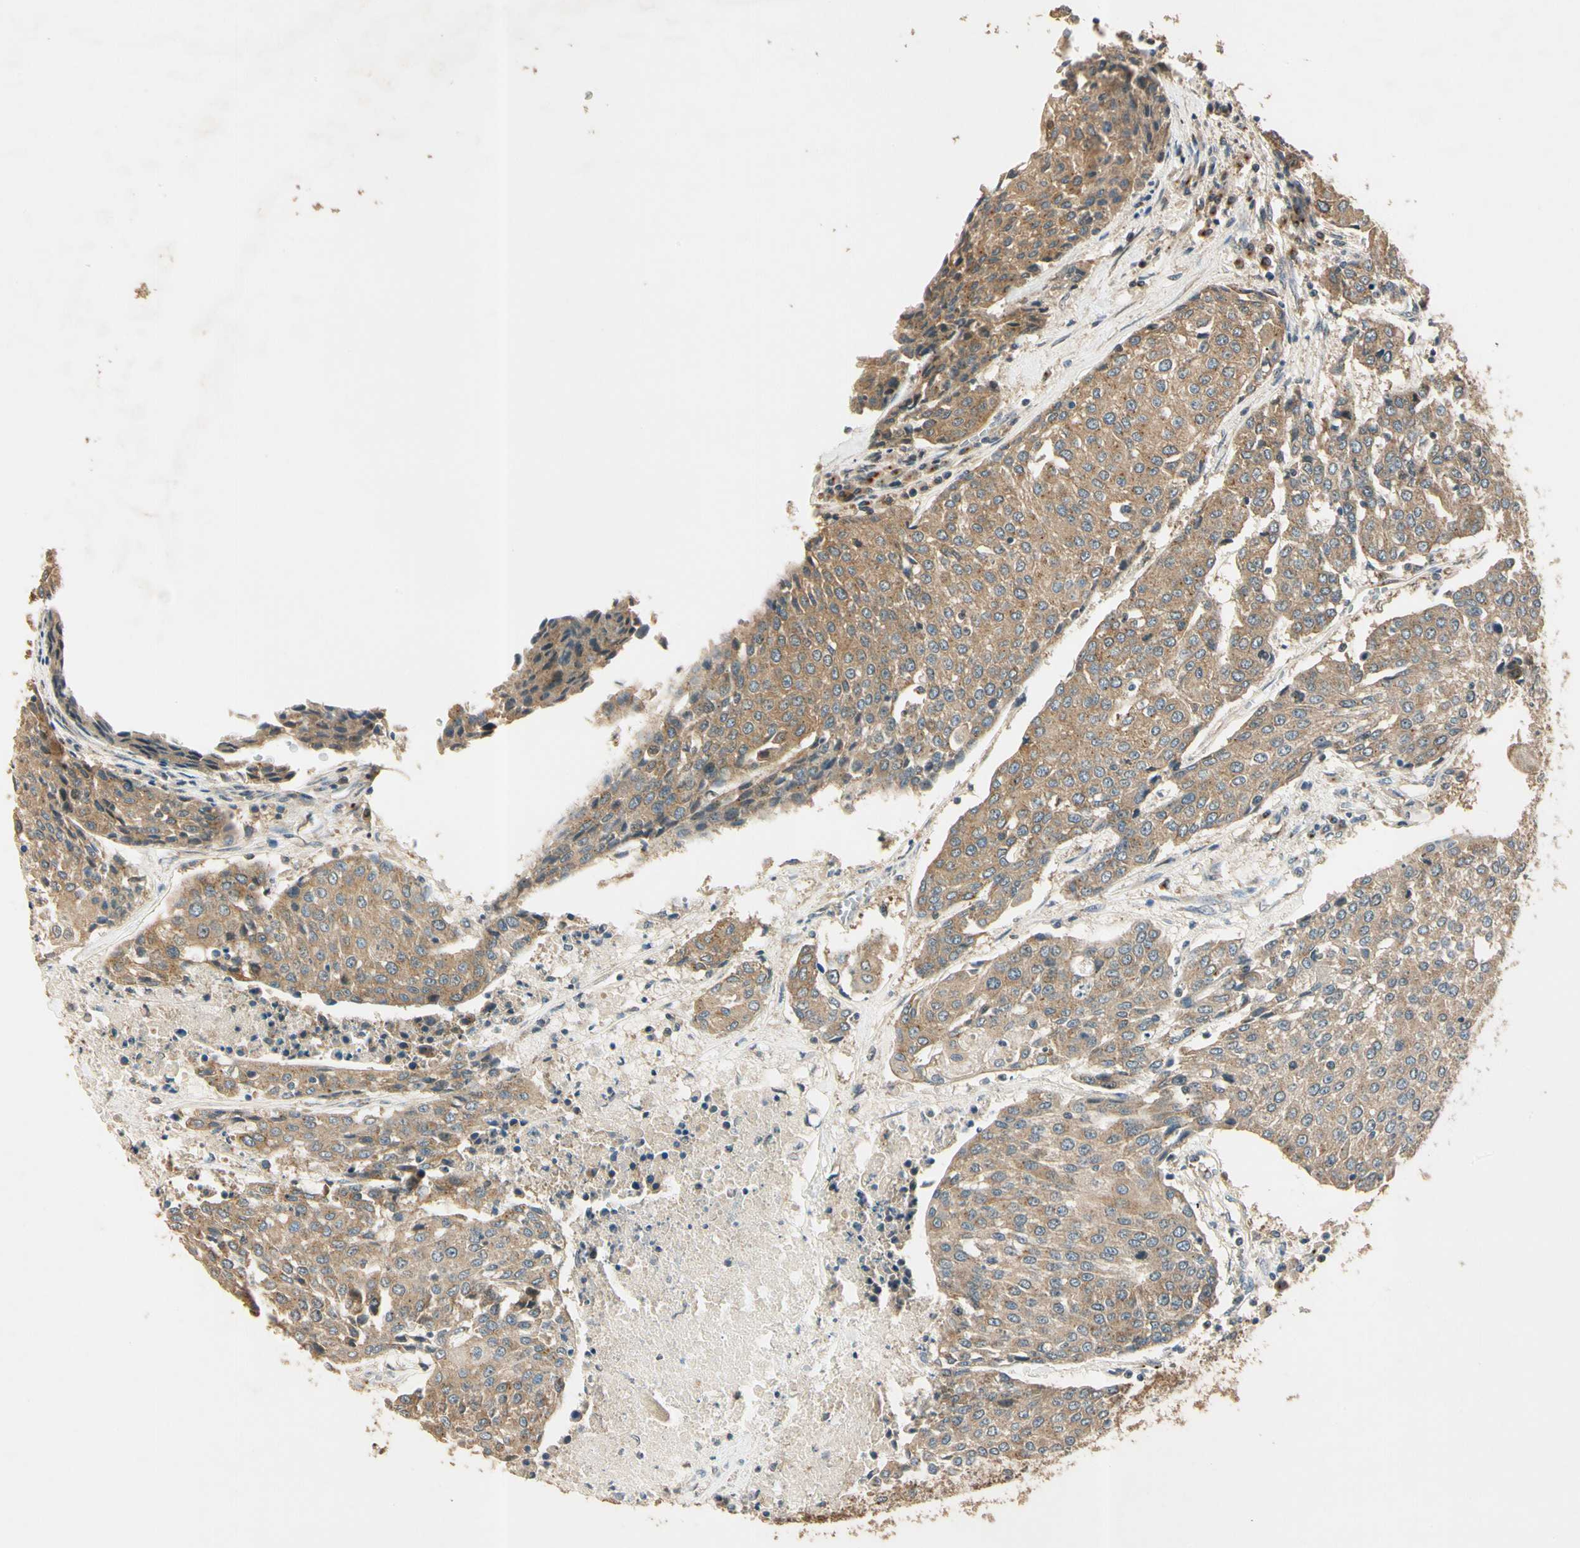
{"staining": {"intensity": "moderate", "quantity": ">75%", "location": "cytoplasmic/membranous"}, "tissue": "urothelial cancer", "cell_type": "Tumor cells", "image_type": "cancer", "snomed": [{"axis": "morphology", "description": "Urothelial carcinoma, High grade"}, {"axis": "topography", "description": "Urinary bladder"}], "caption": "Immunohistochemical staining of human urothelial carcinoma (high-grade) exhibits medium levels of moderate cytoplasmic/membranous protein positivity in approximately >75% of tumor cells.", "gene": "AKAP9", "patient": {"sex": "female", "age": 85}}